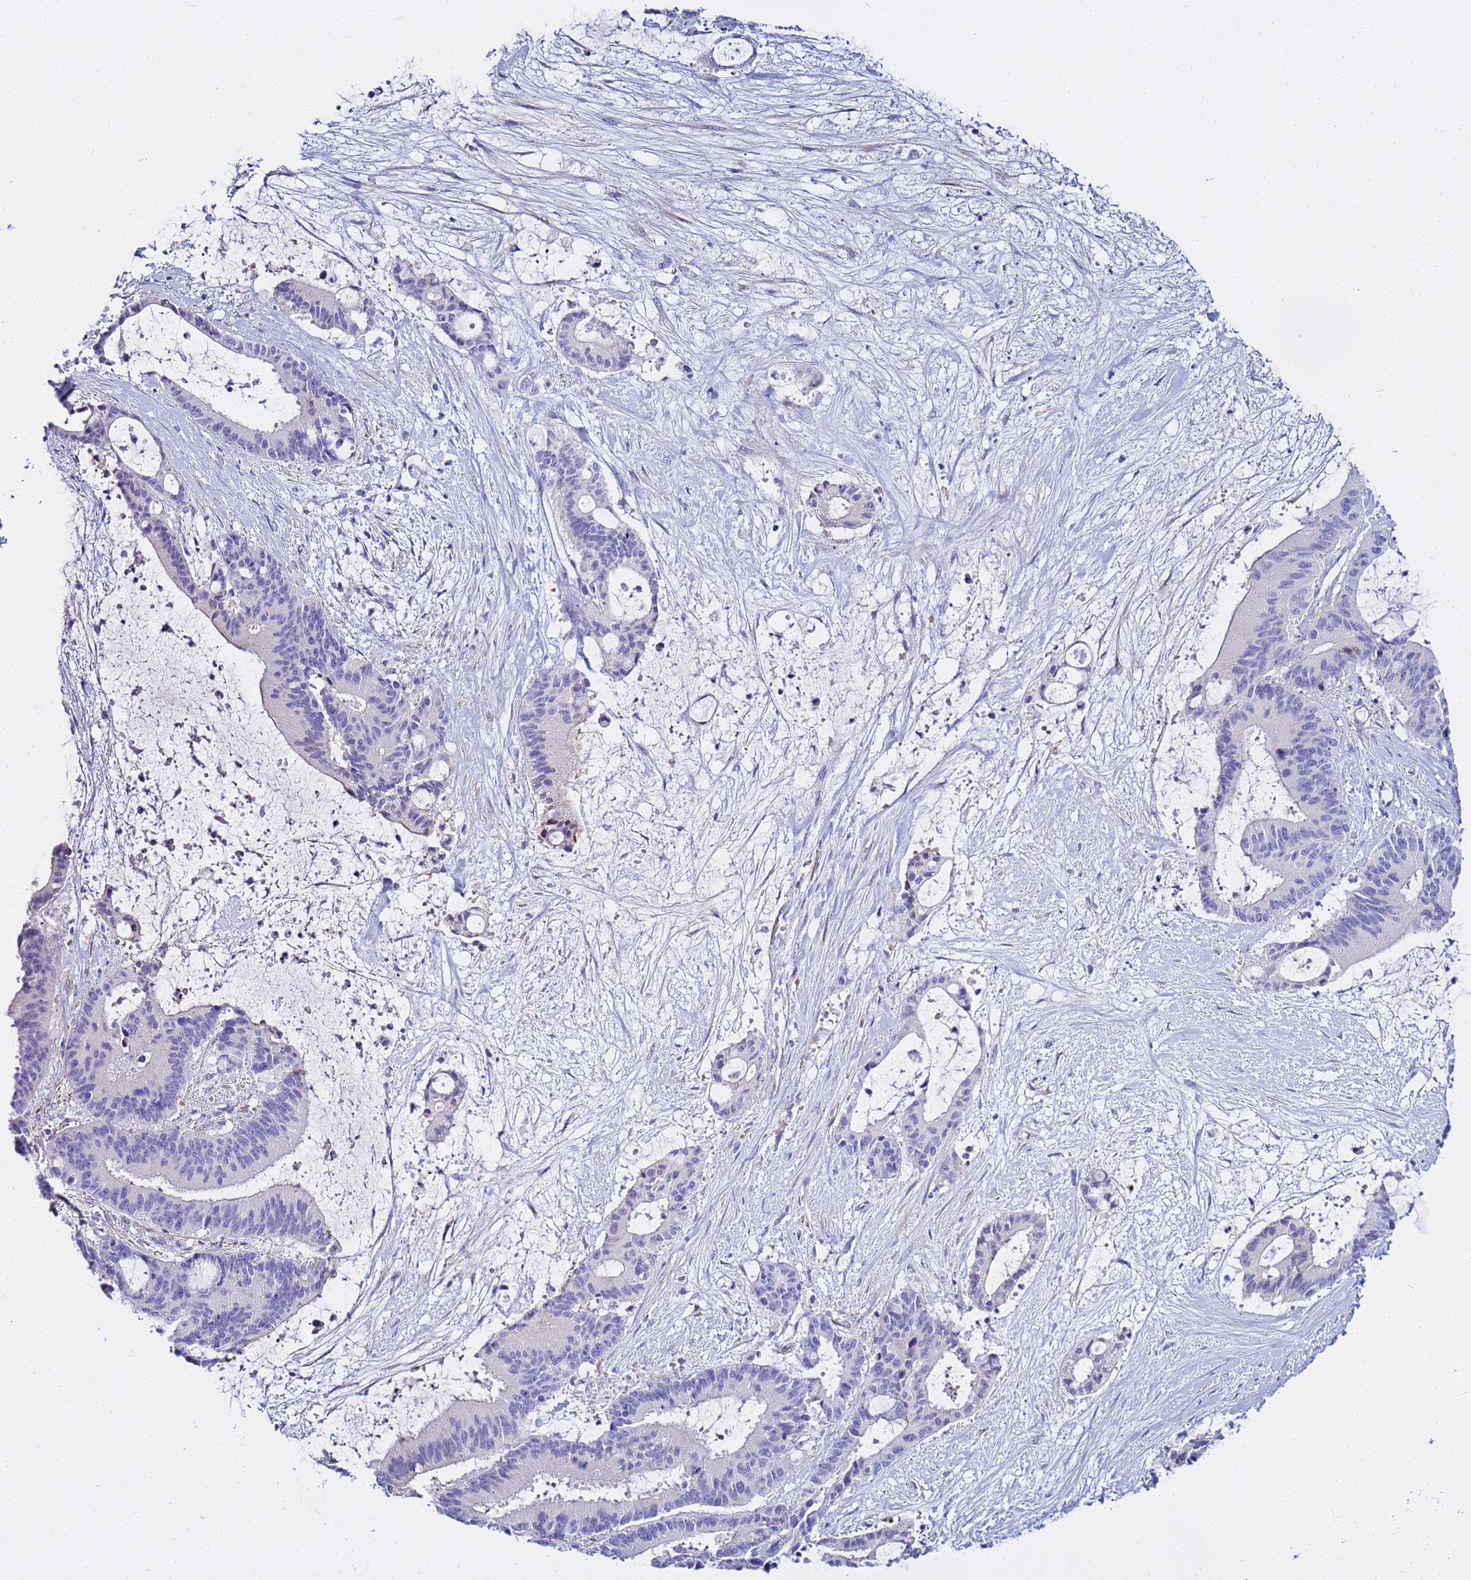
{"staining": {"intensity": "negative", "quantity": "none", "location": "none"}, "tissue": "liver cancer", "cell_type": "Tumor cells", "image_type": "cancer", "snomed": [{"axis": "morphology", "description": "Normal tissue, NOS"}, {"axis": "morphology", "description": "Cholangiocarcinoma"}, {"axis": "topography", "description": "Liver"}, {"axis": "topography", "description": "Peripheral nerve tissue"}], "caption": "There is no significant positivity in tumor cells of cholangiocarcinoma (liver).", "gene": "USP18", "patient": {"sex": "female", "age": 73}}